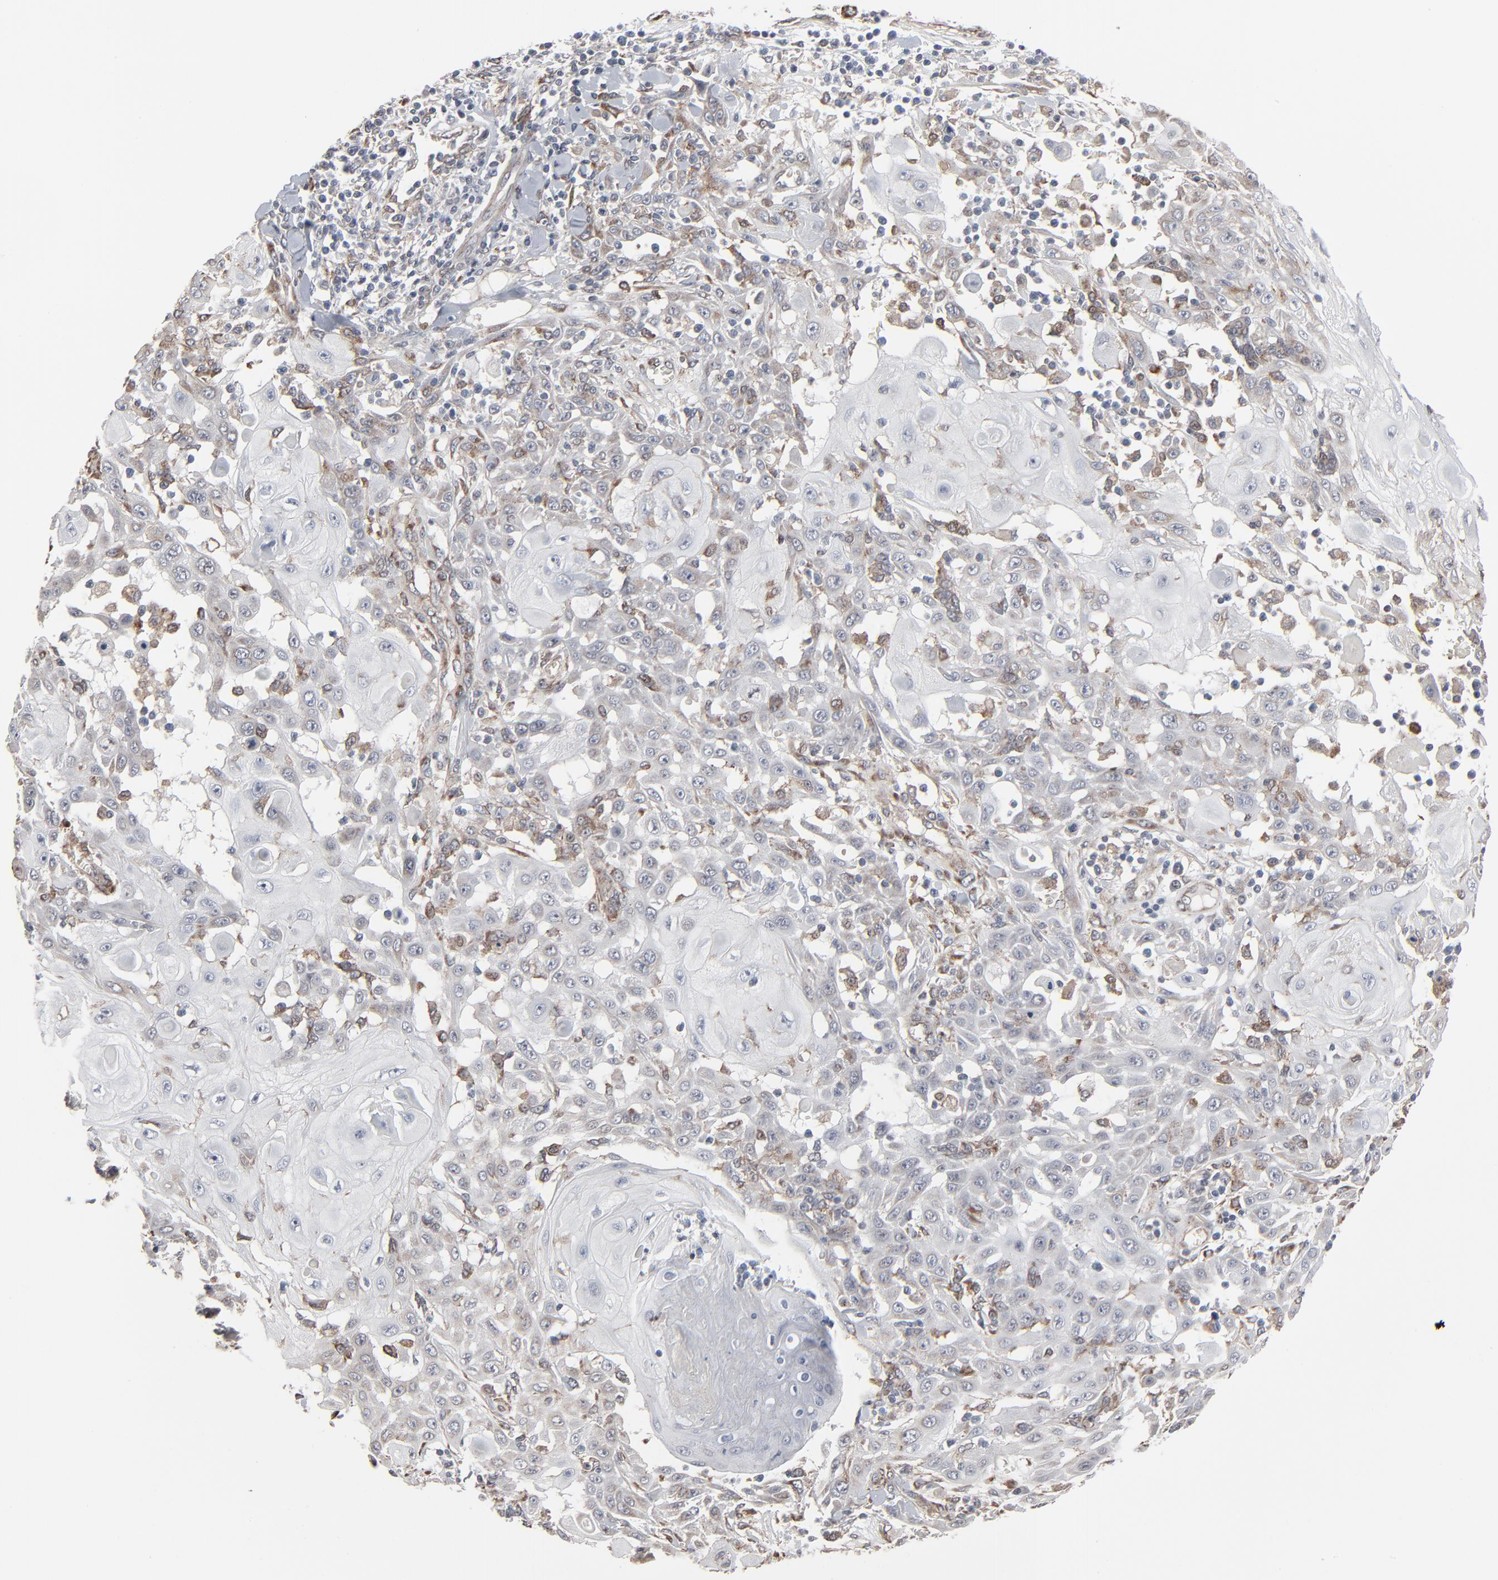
{"staining": {"intensity": "moderate", "quantity": "<25%", "location": "cytoplasmic/membranous"}, "tissue": "skin cancer", "cell_type": "Tumor cells", "image_type": "cancer", "snomed": [{"axis": "morphology", "description": "Squamous cell carcinoma, NOS"}, {"axis": "topography", "description": "Skin"}], "caption": "Skin cancer (squamous cell carcinoma) stained for a protein (brown) shows moderate cytoplasmic/membranous positive staining in about <25% of tumor cells.", "gene": "CTNND1", "patient": {"sex": "male", "age": 24}}